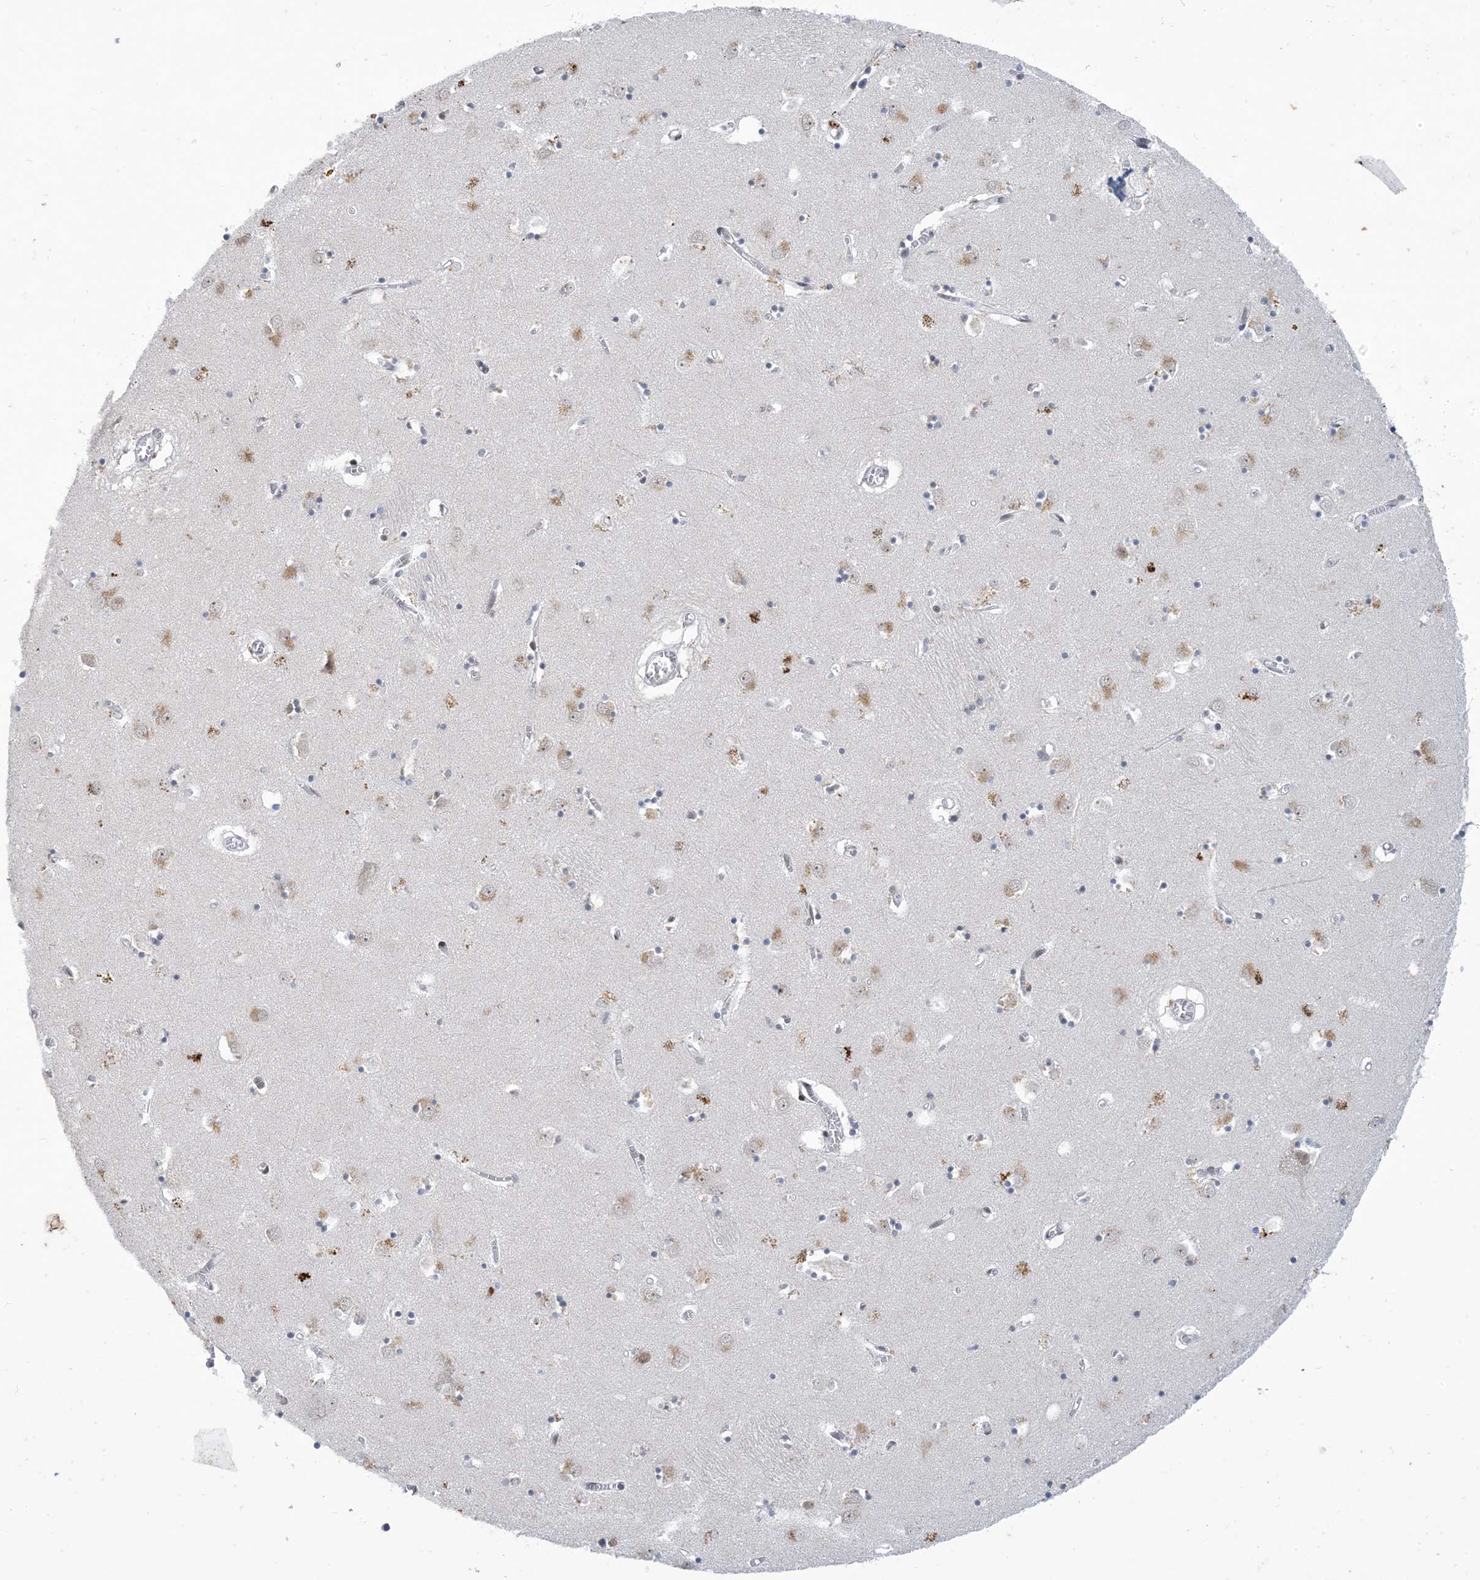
{"staining": {"intensity": "weak", "quantity": "<25%", "location": "cytoplasmic/membranous,nuclear"}, "tissue": "caudate", "cell_type": "Glial cells", "image_type": "normal", "snomed": [{"axis": "morphology", "description": "Normal tissue, NOS"}, {"axis": "topography", "description": "Lateral ventricle wall"}], "caption": "This is an immunohistochemistry (IHC) histopathology image of unremarkable caudate. There is no positivity in glial cells.", "gene": "ZNF674", "patient": {"sex": "male", "age": 70}}